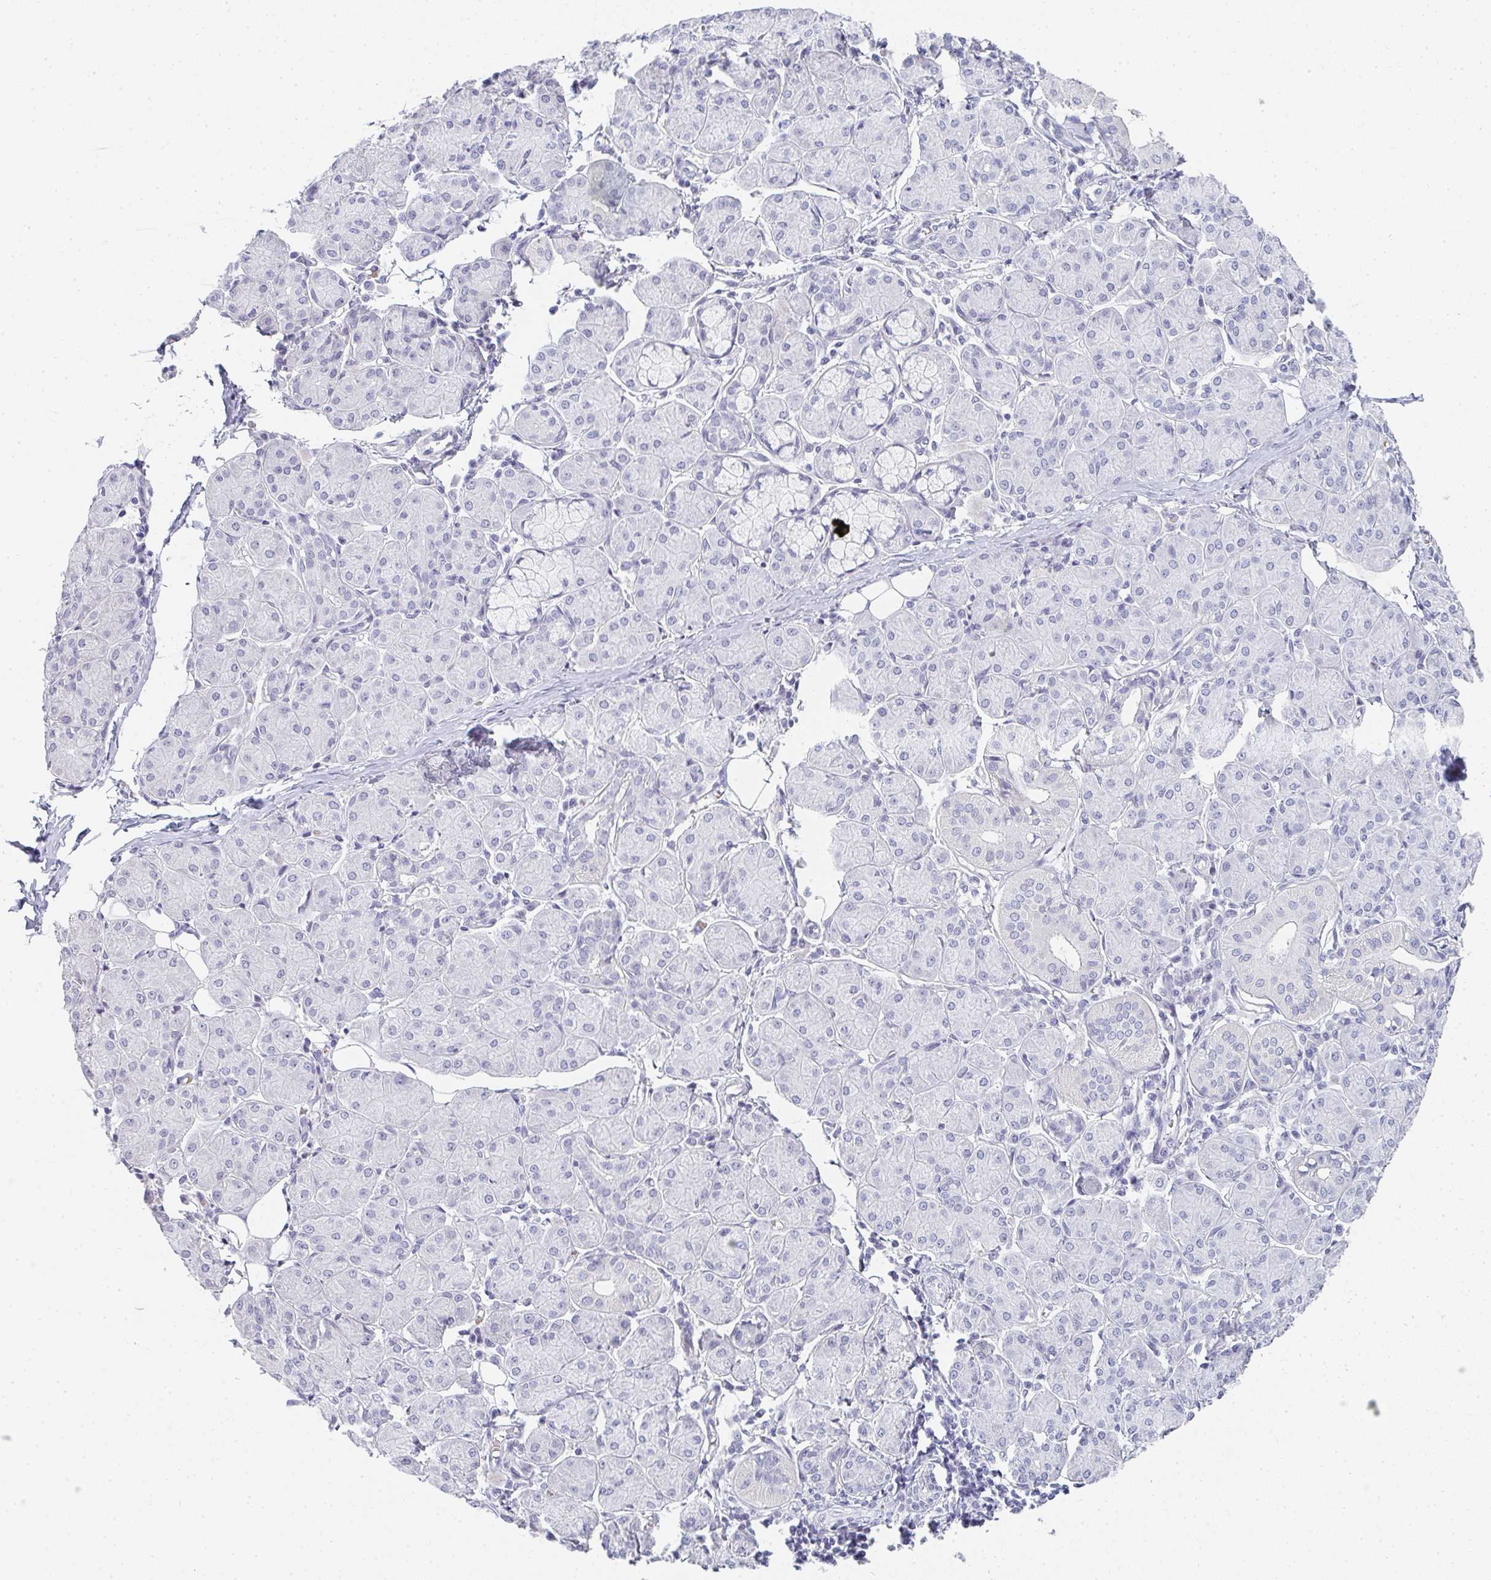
{"staining": {"intensity": "negative", "quantity": "none", "location": "none"}, "tissue": "salivary gland", "cell_type": "Glandular cells", "image_type": "normal", "snomed": [{"axis": "morphology", "description": "Normal tissue, NOS"}, {"axis": "morphology", "description": "Inflammation, NOS"}, {"axis": "topography", "description": "Lymph node"}, {"axis": "topography", "description": "Salivary gland"}], "caption": "This is an immunohistochemistry photomicrograph of unremarkable salivary gland. There is no positivity in glandular cells.", "gene": "NEU2", "patient": {"sex": "male", "age": 3}}